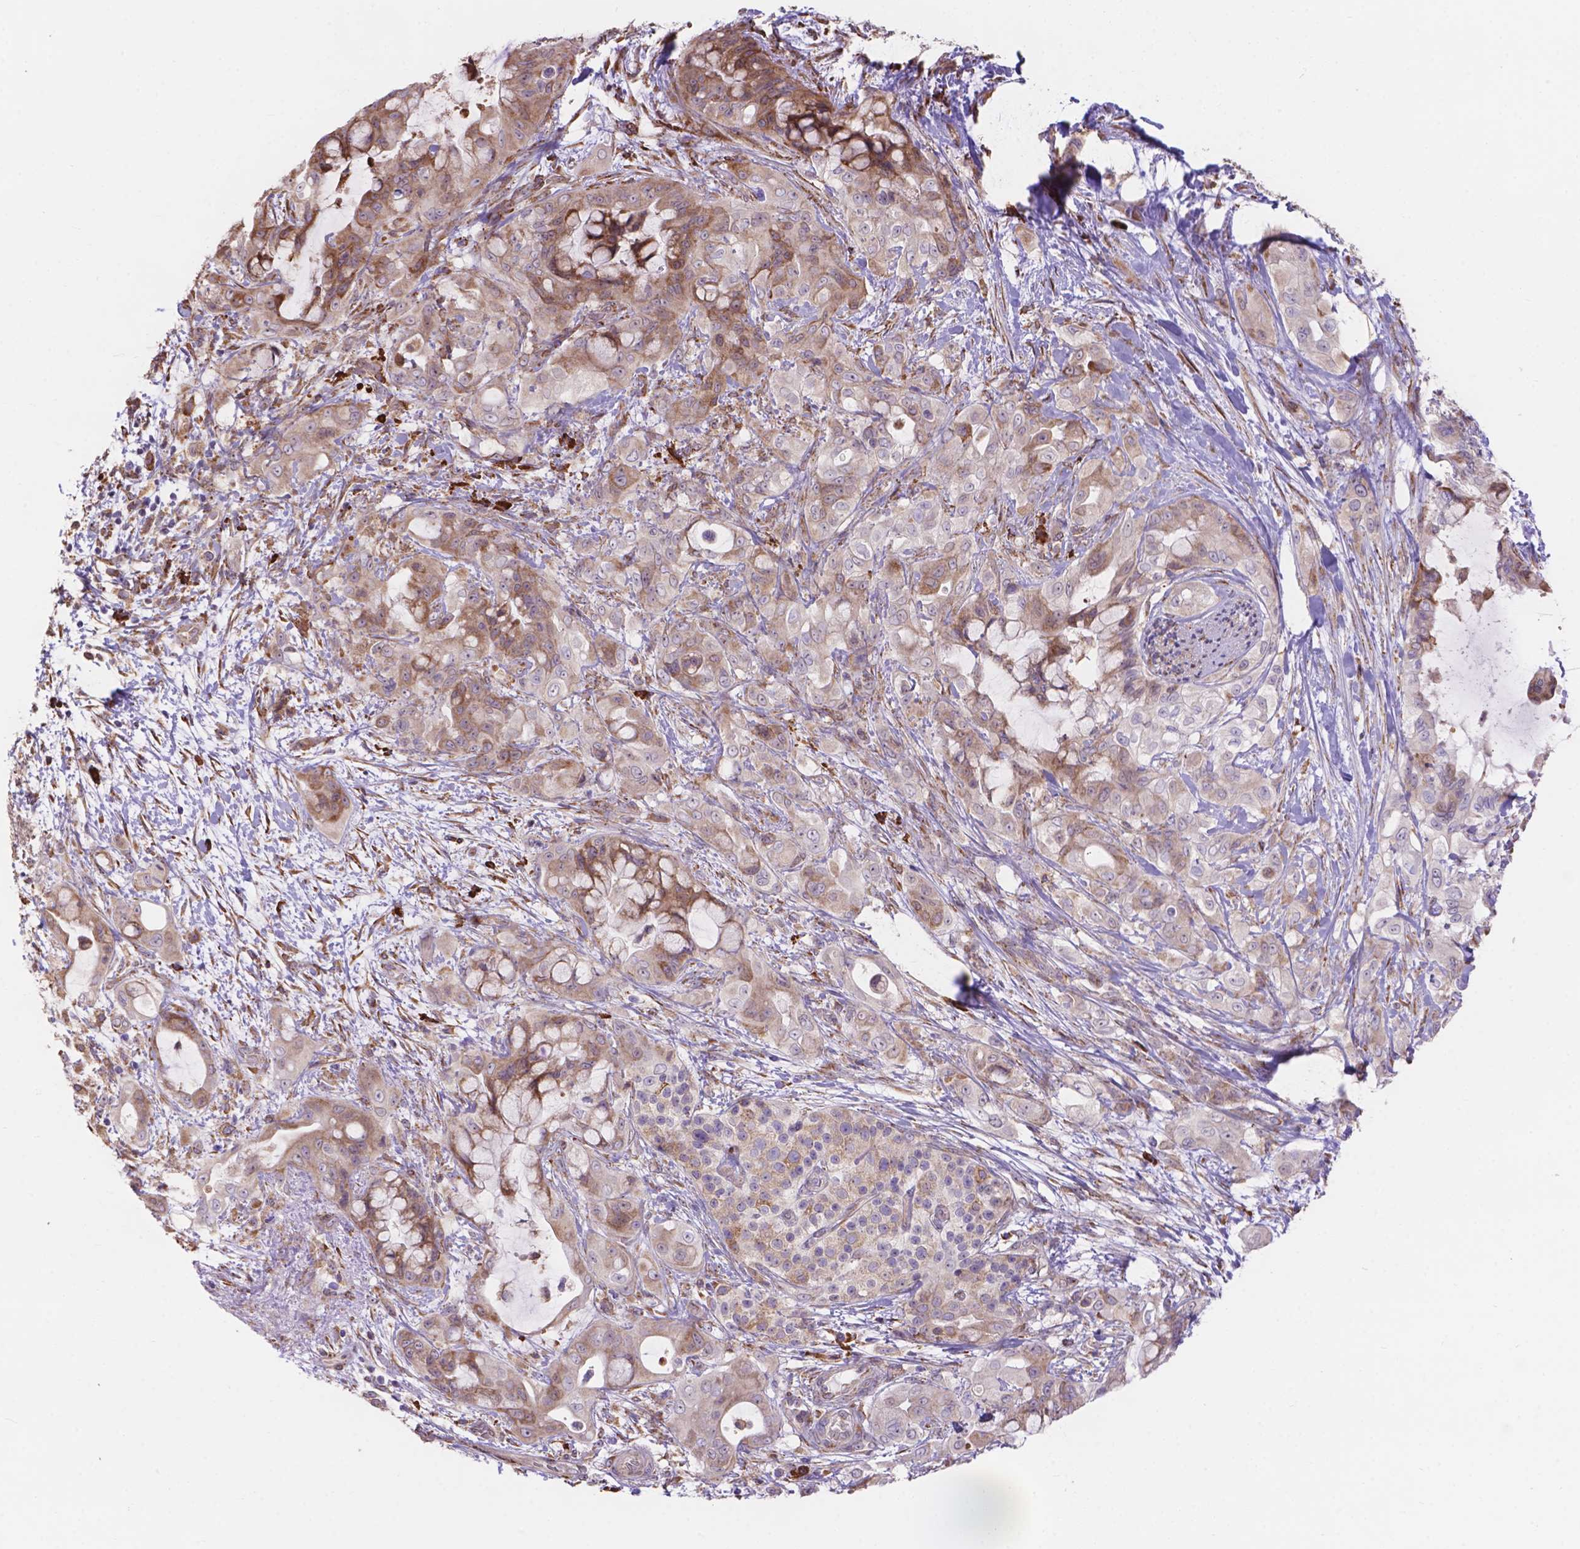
{"staining": {"intensity": "moderate", "quantity": "<25%", "location": "cytoplasmic/membranous"}, "tissue": "pancreatic cancer", "cell_type": "Tumor cells", "image_type": "cancer", "snomed": [{"axis": "morphology", "description": "Adenocarcinoma, NOS"}, {"axis": "topography", "description": "Pancreas"}], "caption": "A brown stain labels moderate cytoplasmic/membranous staining of a protein in adenocarcinoma (pancreatic) tumor cells.", "gene": "IPO11", "patient": {"sex": "male", "age": 71}}